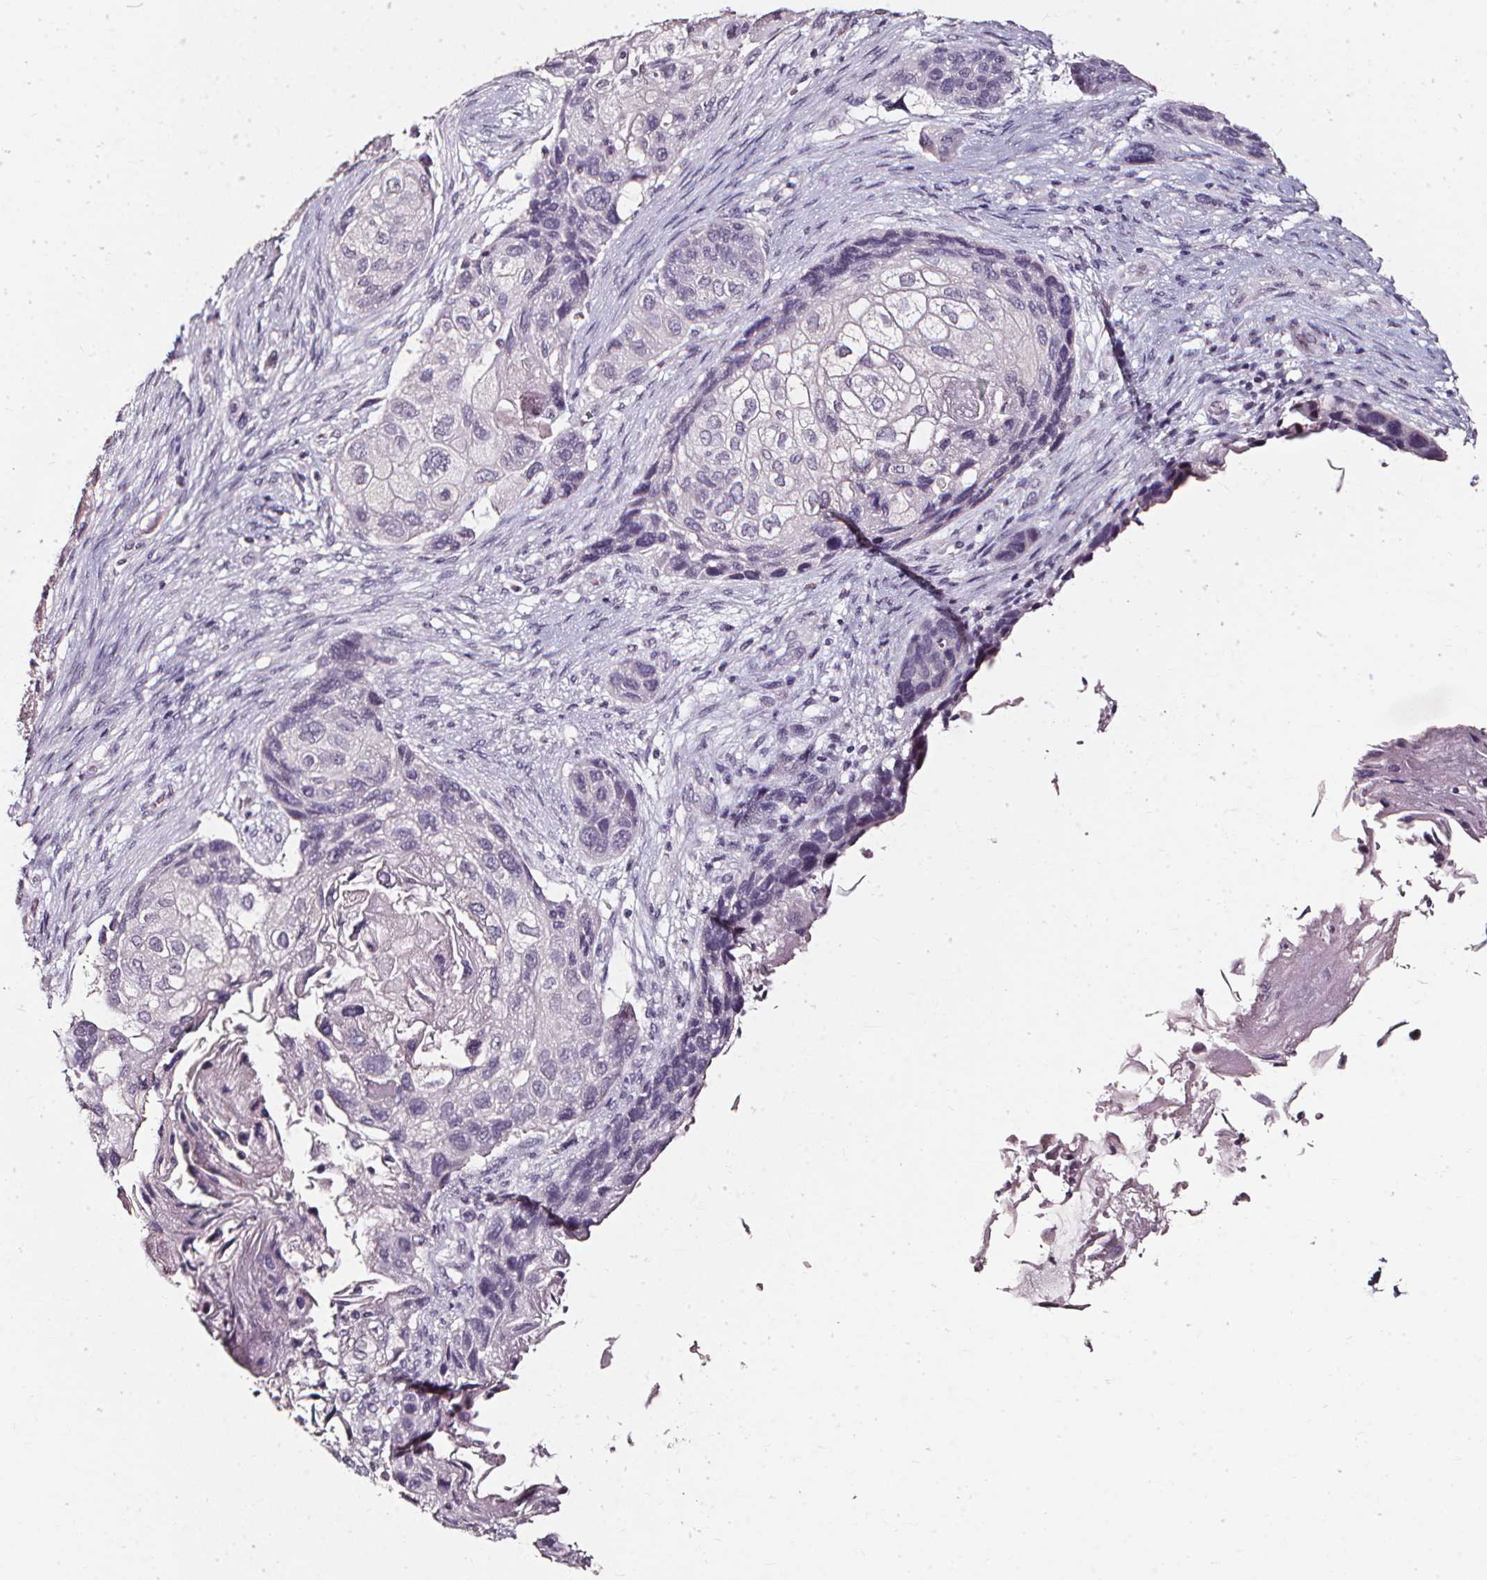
{"staining": {"intensity": "negative", "quantity": "none", "location": "none"}, "tissue": "lung cancer", "cell_type": "Tumor cells", "image_type": "cancer", "snomed": [{"axis": "morphology", "description": "Squamous cell carcinoma, NOS"}, {"axis": "topography", "description": "Lung"}], "caption": "DAB (3,3'-diaminobenzidine) immunohistochemical staining of human lung cancer displays no significant expression in tumor cells. (DAB (3,3'-diaminobenzidine) IHC visualized using brightfield microscopy, high magnification).", "gene": "DEFA5", "patient": {"sex": "male", "age": 69}}